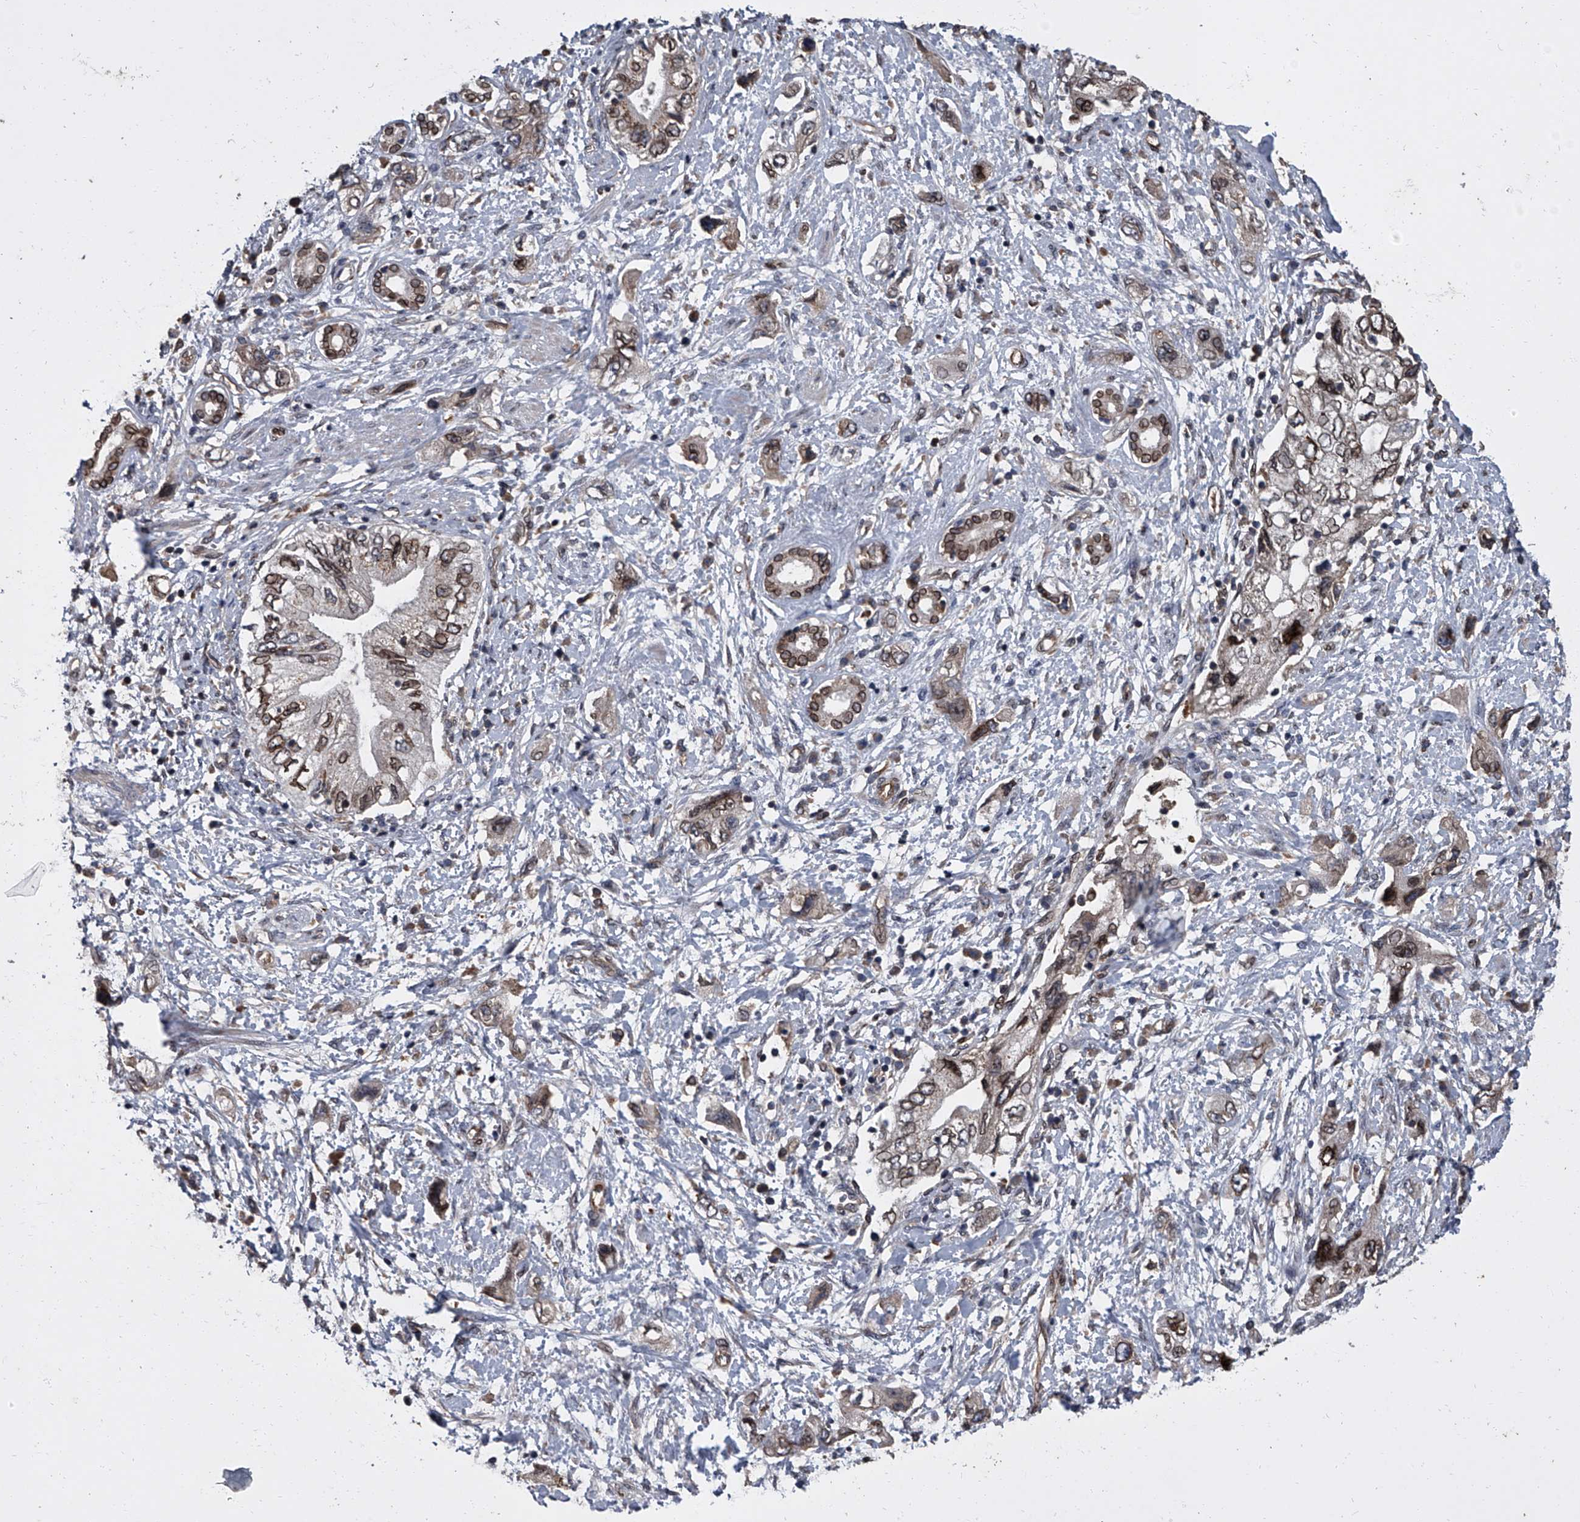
{"staining": {"intensity": "strong", "quantity": ">75%", "location": "cytoplasmic/membranous,nuclear"}, "tissue": "pancreatic cancer", "cell_type": "Tumor cells", "image_type": "cancer", "snomed": [{"axis": "morphology", "description": "Adenocarcinoma, NOS"}, {"axis": "topography", "description": "Pancreas"}], "caption": "Immunohistochemical staining of pancreatic cancer (adenocarcinoma) displays high levels of strong cytoplasmic/membranous and nuclear staining in about >75% of tumor cells.", "gene": "LRRC8C", "patient": {"sex": "female", "age": 73}}